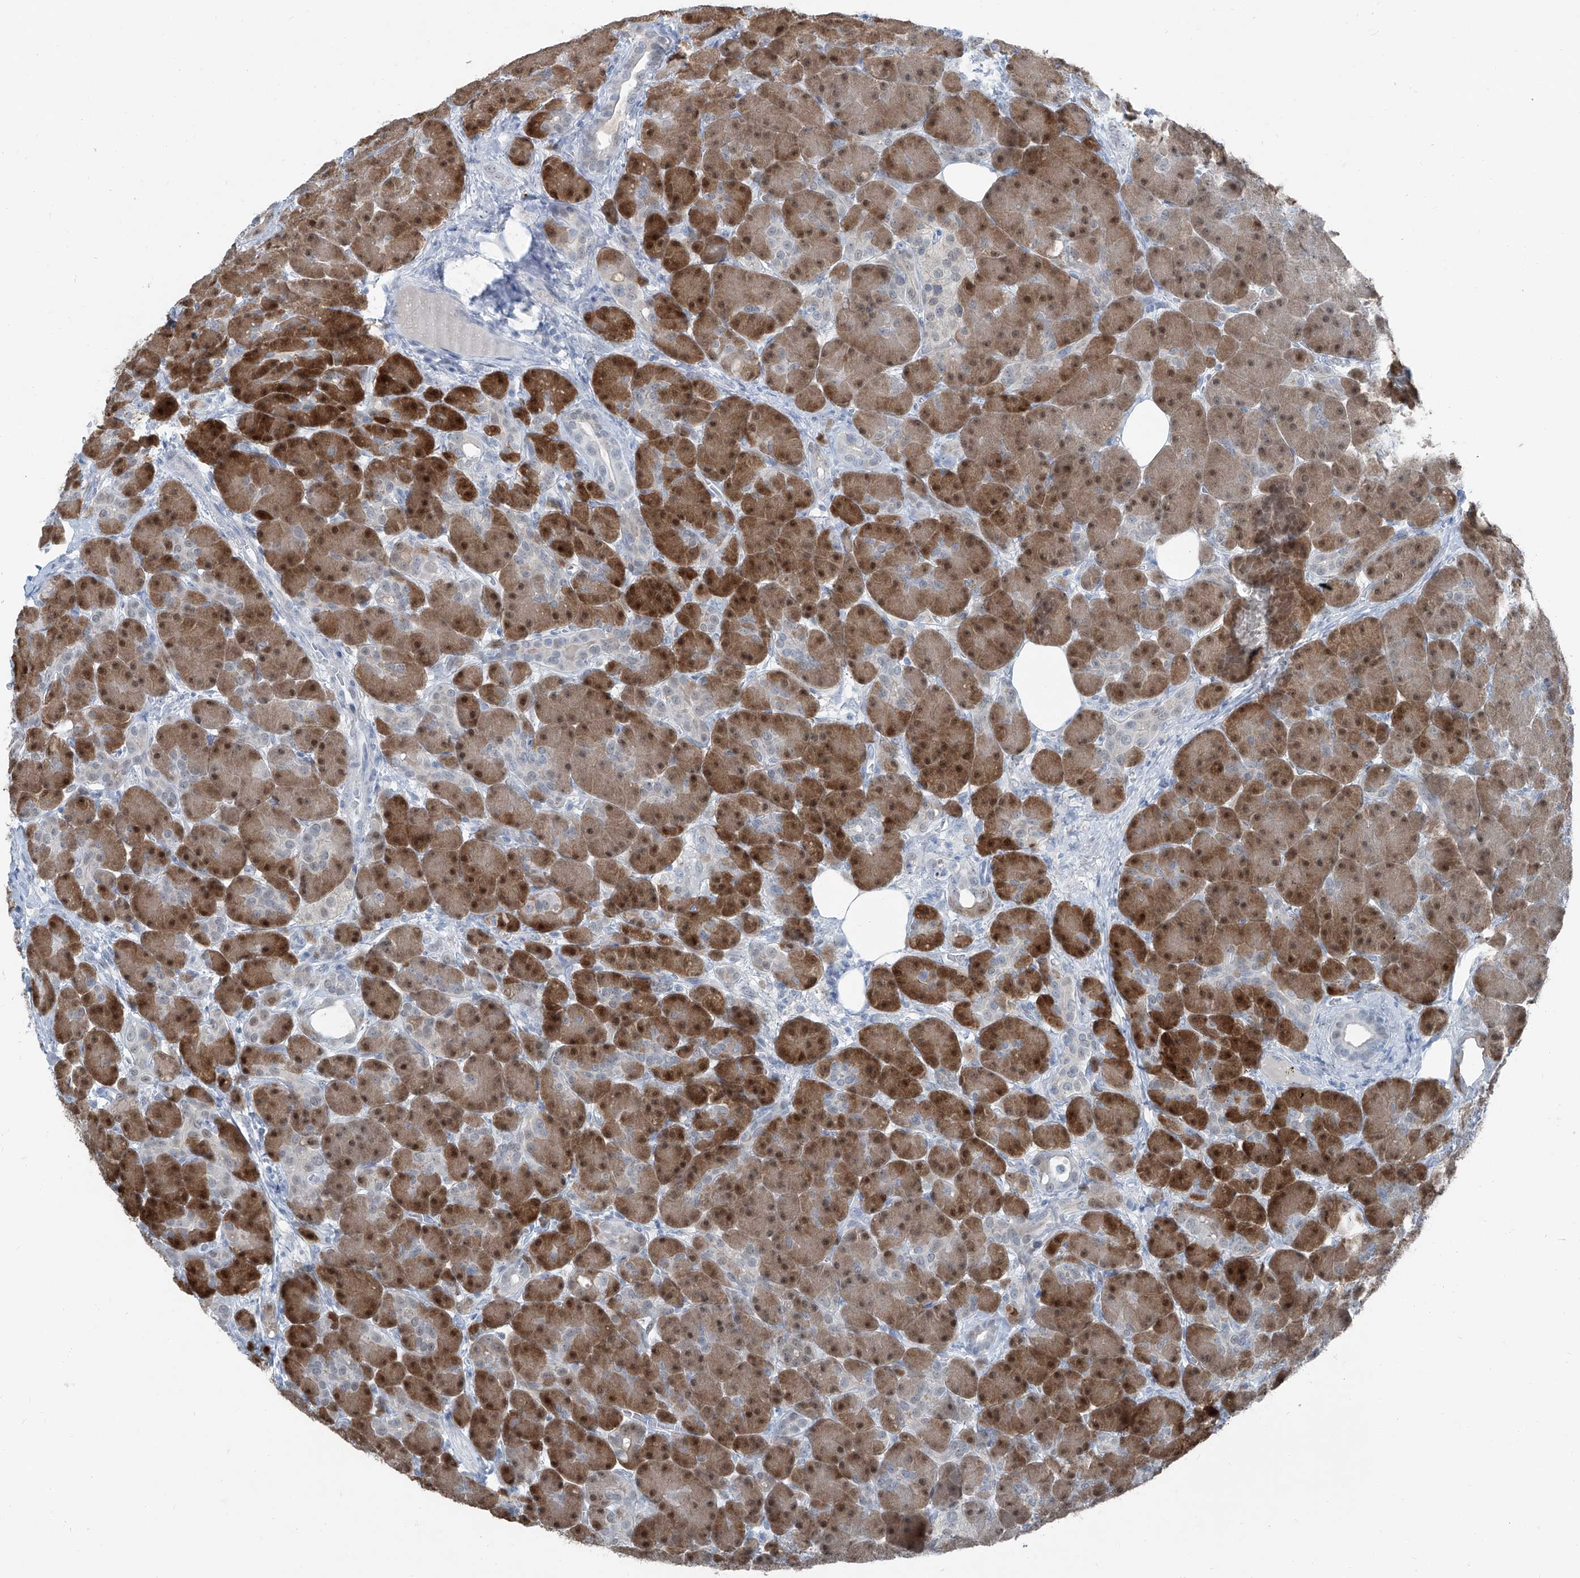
{"staining": {"intensity": "moderate", "quantity": ">75%", "location": "cytoplasmic/membranous,nuclear"}, "tissue": "pancreas", "cell_type": "Exocrine glandular cells", "image_type": "normal", "snomed": [{"axis": "morphology", "description": "Normal tissue, NOS"}, {"axis": "topography", "description": "Pancreas"}], "caption": "Exocrine glandular cells reveal moderate cytoplasmic/membranous,nuclear staining in approximately >75% of cells in normal pancreas. The staining is performed using DAB brown chromogen to label protein expression. The nuclei are counter-stained blue using hematoxylin.", "gene": "RGN", "patient": {"sex": "male", "age": 63}}